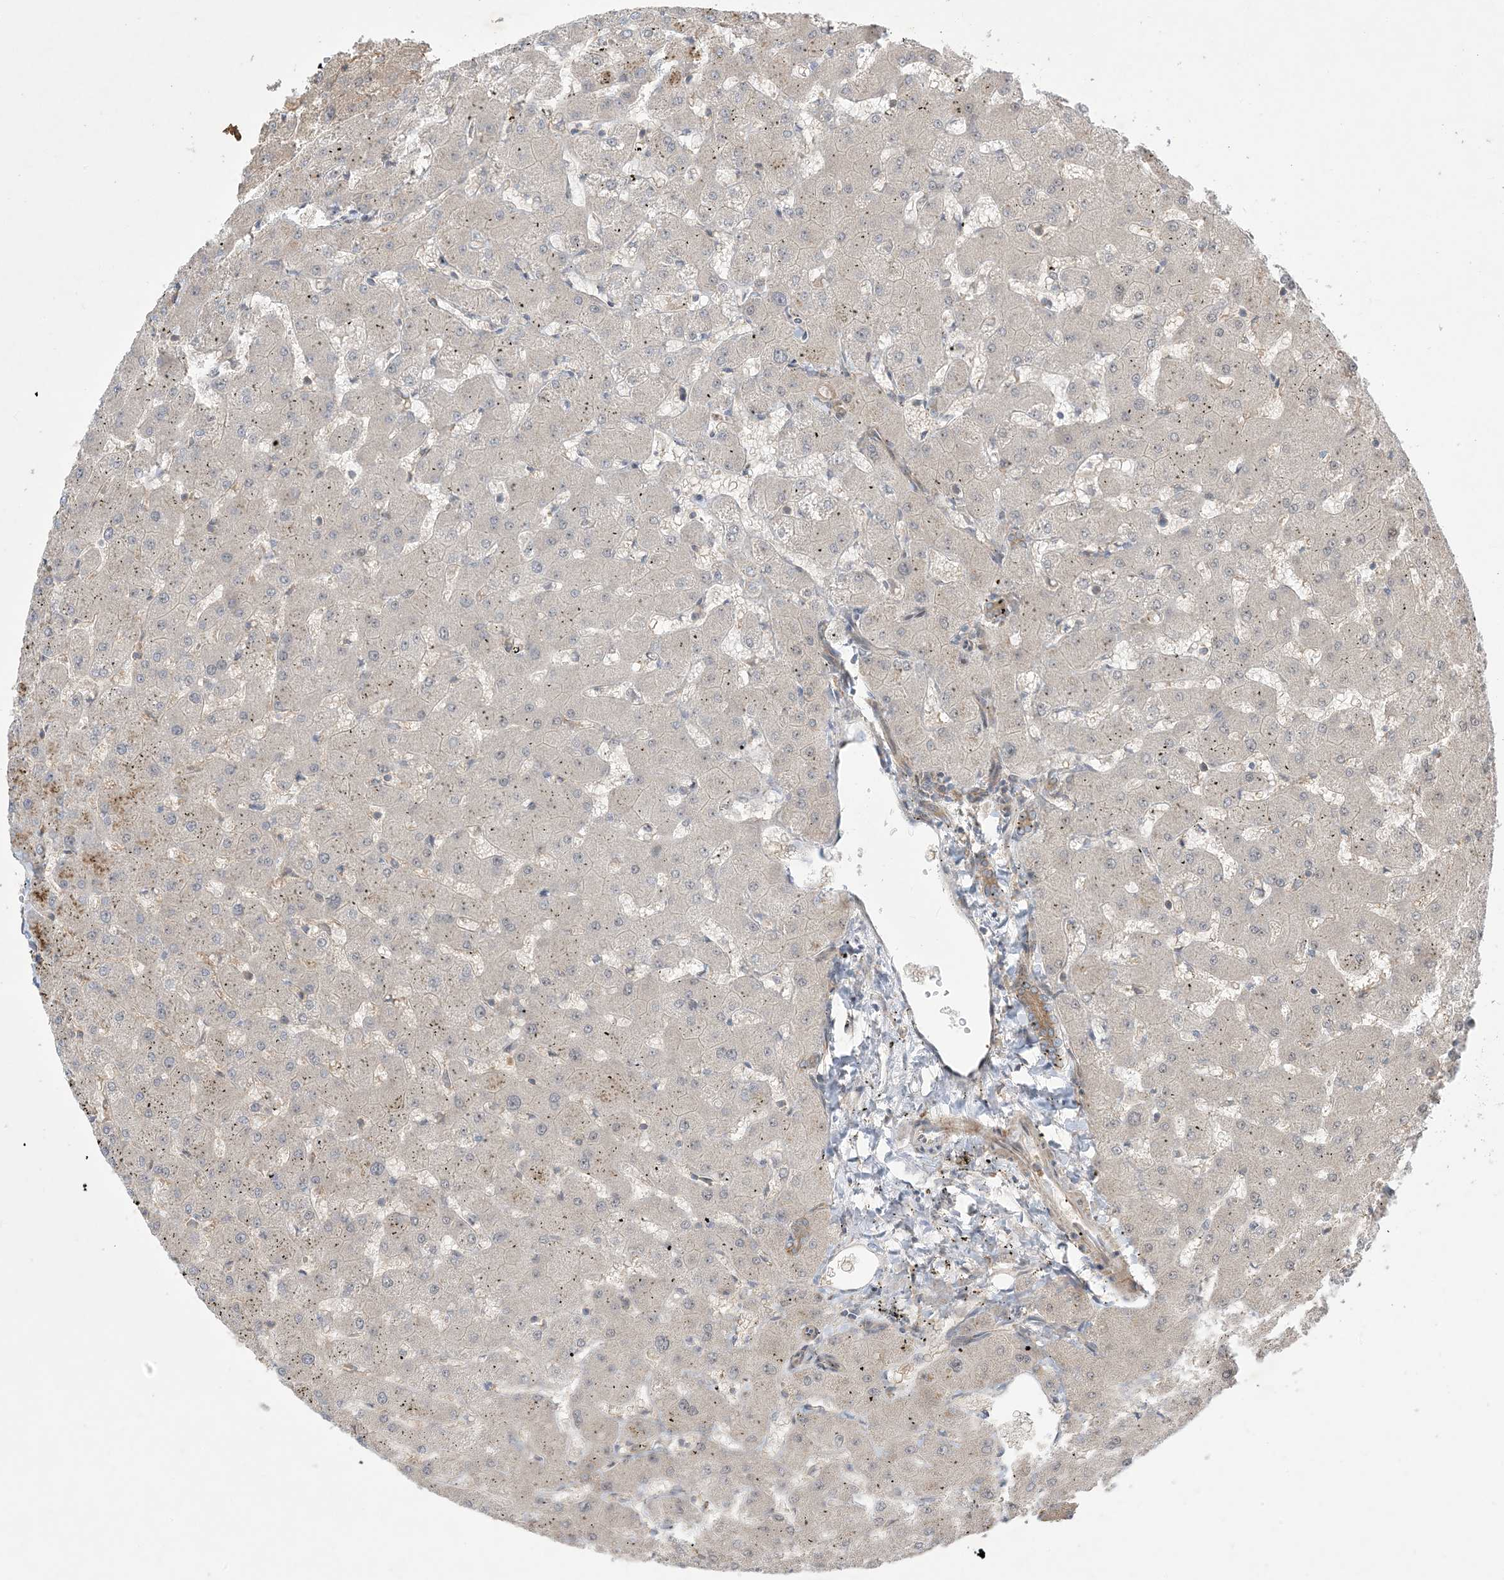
{"staining": {"intensity": "moderate", "quantity": ">75%", "location": "cytoplasmic/membranous"}, "tissue": "liver", "cell_type": "Cholangiocytes", "image_type": "normal", "snomed": [{"axis": "morphology", "description": "Normal tissue, NOS"}, {"axis": "topography", "description": "Liver"}], "caption": "Moderate cytoplasmic/membranous positivity for a protein is appreciated in about >75% of cholangiocytes of benign liver using immunohistochemistry (IHC).", "gene": "SOGA3", "patient": {"sex": "female", "age": 63}}